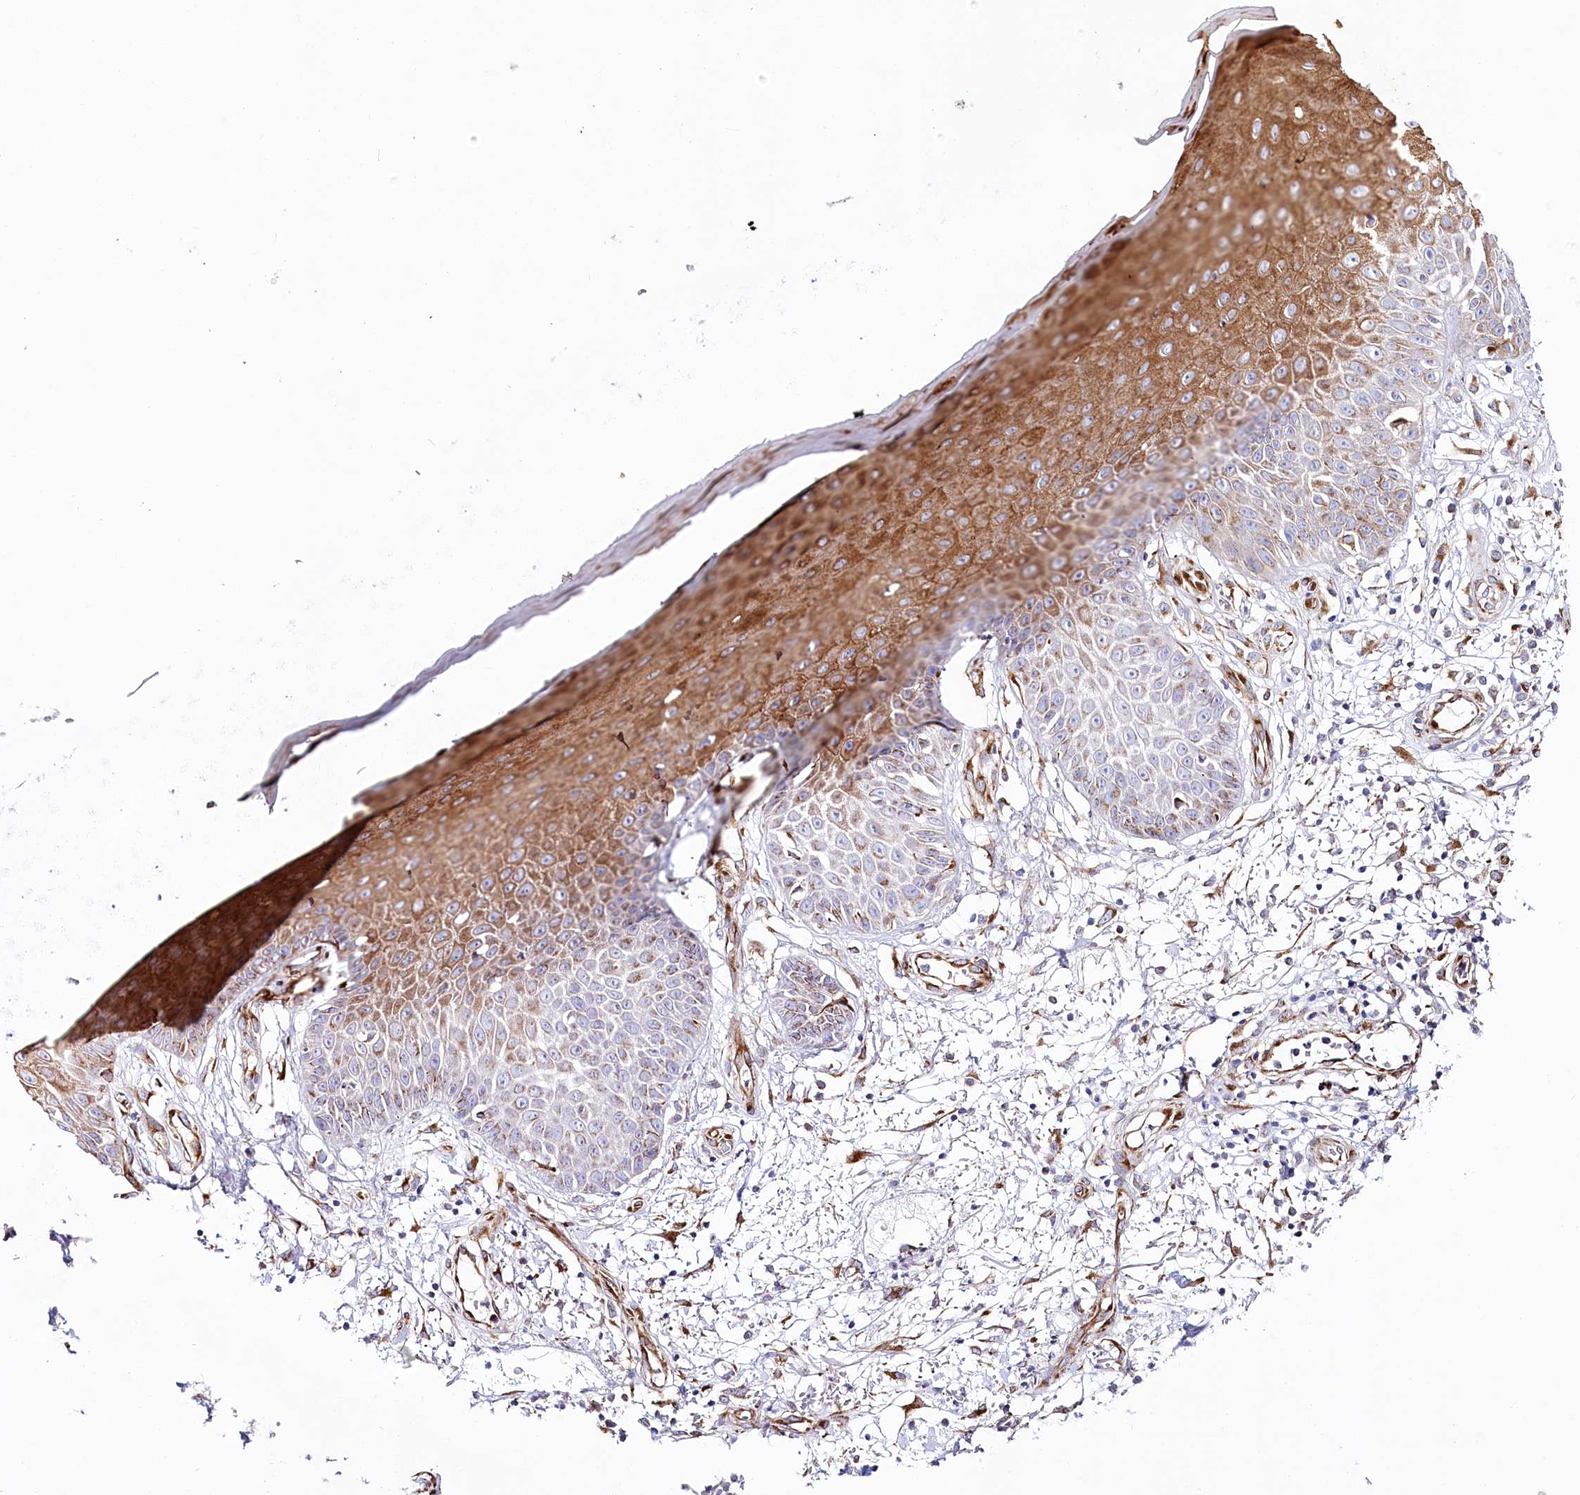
{"staining": {"intensity": "strong", "quantity": ">75%", "location": "cytoplasmic/membranous"}, "tissue": "skin", "cell_type": "Fibroblasts", "image_type": "normal", "snomed": [{"axis": "morphology", "description": "Normal tissue, NOS"}, {"axis": "morphology", "description": "Inflammation, NOS"}, {"axis": "topography", "description": "Skin"}], "caption": "Protein expression analysis of benign human skin reveals strong cytoplasmic/membranous positivity in approximately >75% of fibroblasts. The staining was performed using DAB to visualize the protein expression in brown, while the nuclei were stained in blue with hematoxylin (Magnification: 20x).", "gene": "ABRAXAS2", "patient": {"sex": "female", "age": 44}}